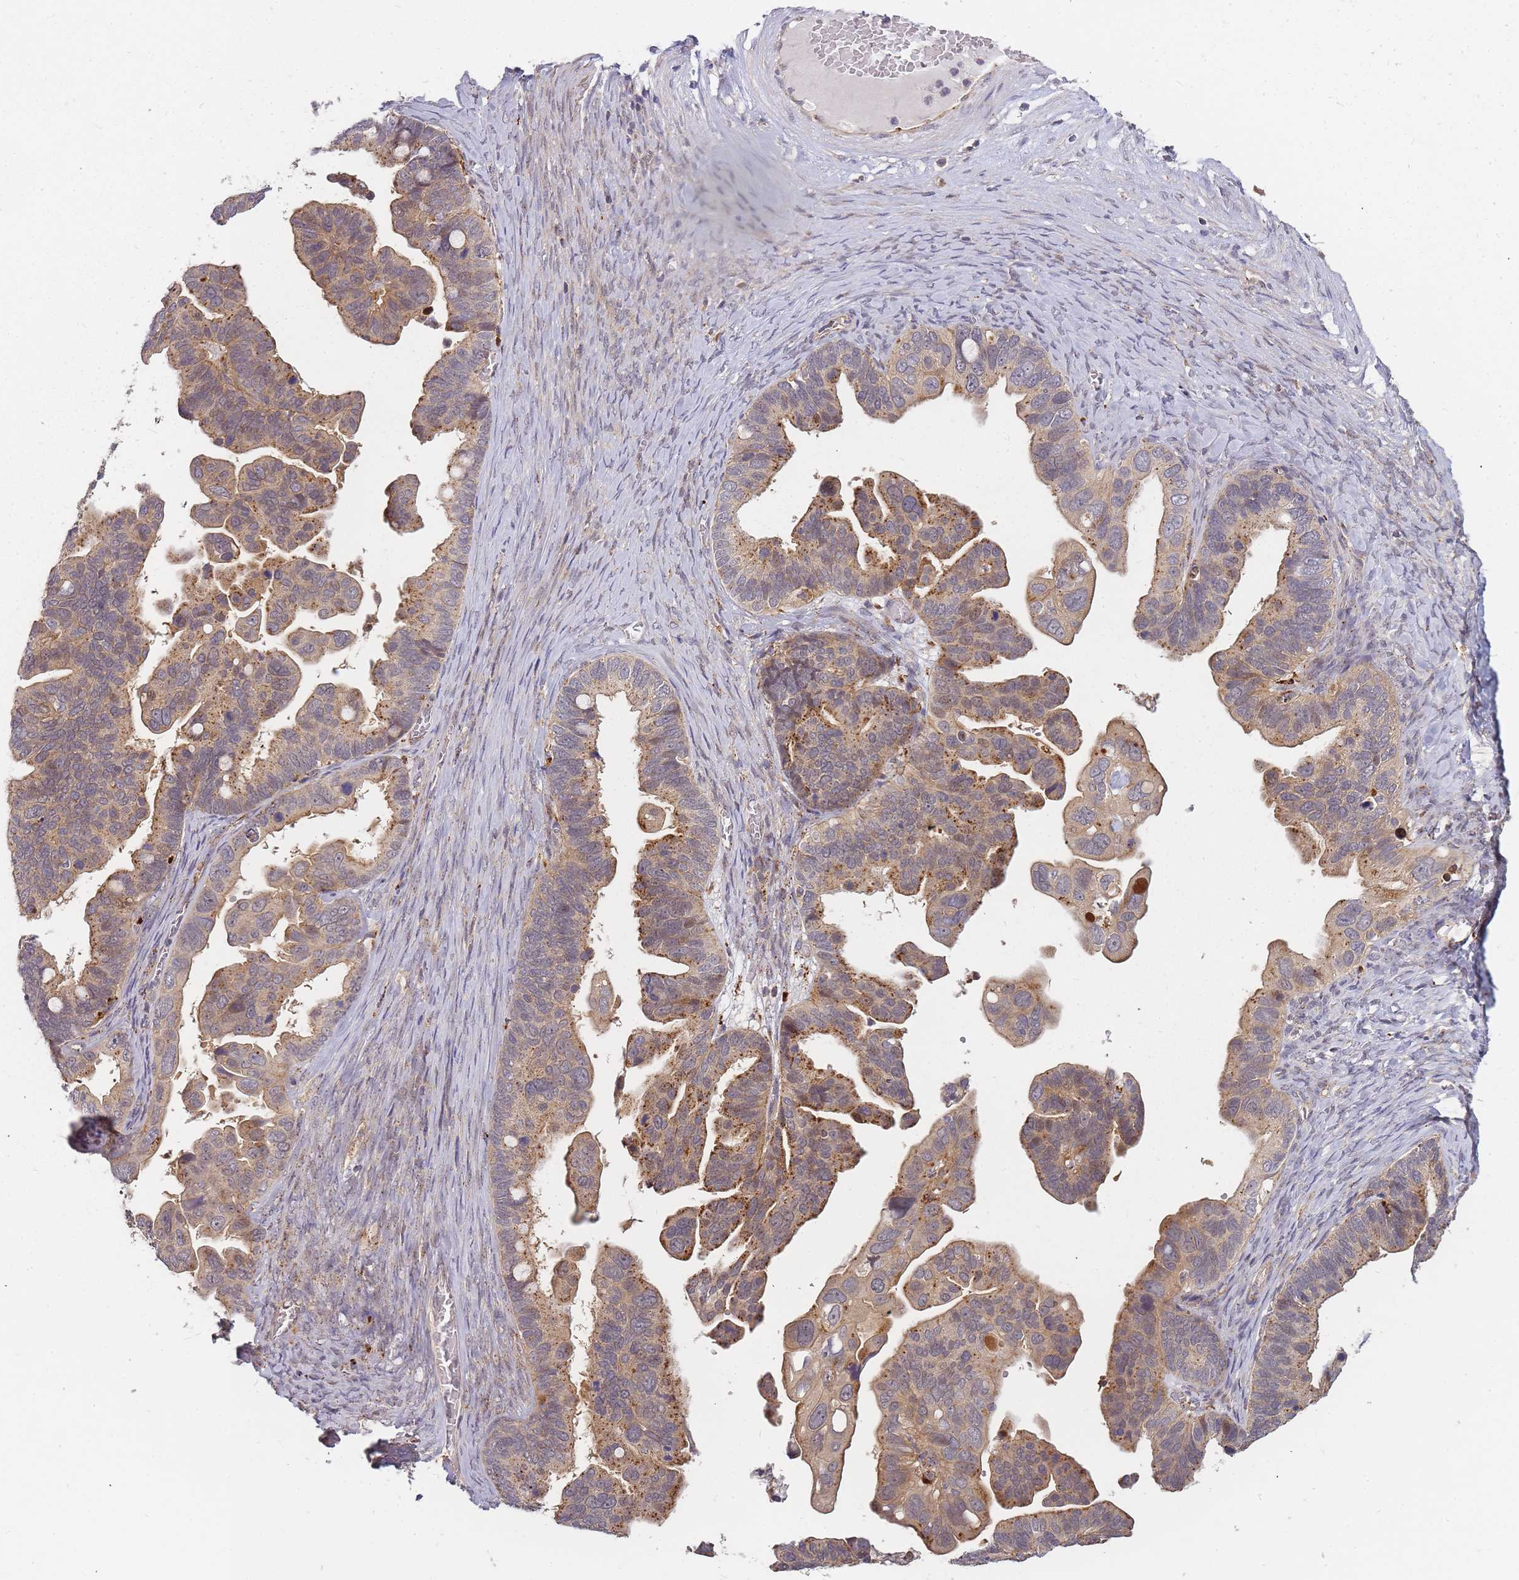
{"staining": {"intensity": "moderate", "quantity": ">75%", "location": "cytoplasmic/membranous"}, "tissue": "ovarian cancer", "cell_type": "Tumor cells", "image_type": "cancer", "snomed": [{"axis": "morphology", "description": "Cystadenocarcinoma, serous, NOS"}, {"axis": "topography", "description": "Ovary"}], "caption": "Approximately >75% of tumor cells in serous cystadenocarcinoma (ovarian) exhibit moderate cytoplasmic/membranous protein positivity as visualized by brown immunohistochemical staining.", "gene": "ATG5", "patient": {"sex": "female", "age": 56}}